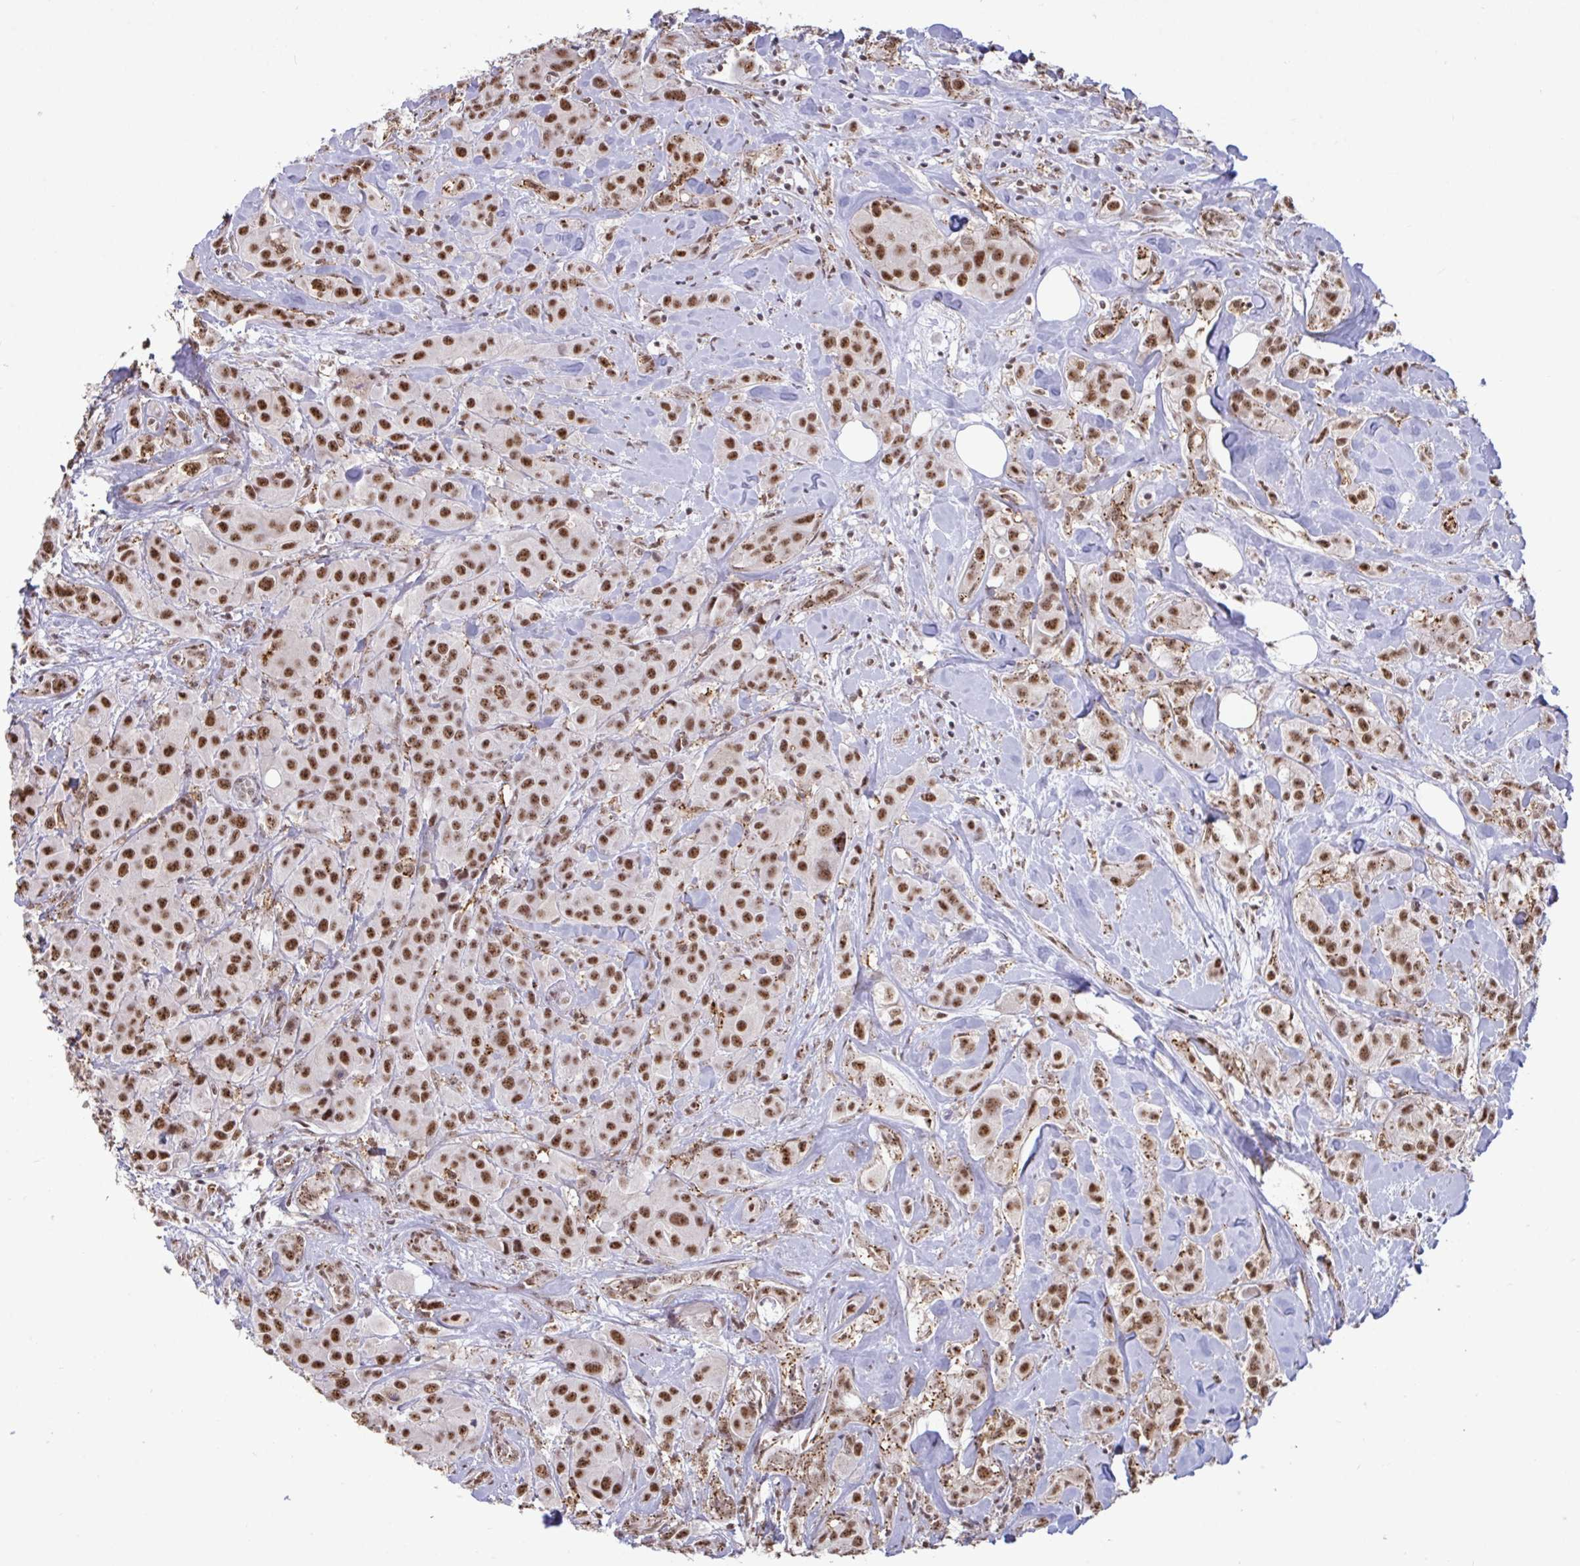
{"staining": {"intensity": "strong", "quantity": ">75%", "location": "nuclear"}, "tissue": "breast cancer", "cell_type": "Tumor cells", "image_type": "cancer", "snomed": [{"axis": "morphology", "description": "Normal tissue, NOS"}, {"axis": "morphology", "description": "Duct carcinoma"}, {"axis": "topography", "description": "Breast"}], "caption": "Human intraductal carcinoma (breast) stained with a protein marker reveals strong staining in tumor cells.", "gene": "PUF60", "patient": {"sex": "female", "age": 43}}